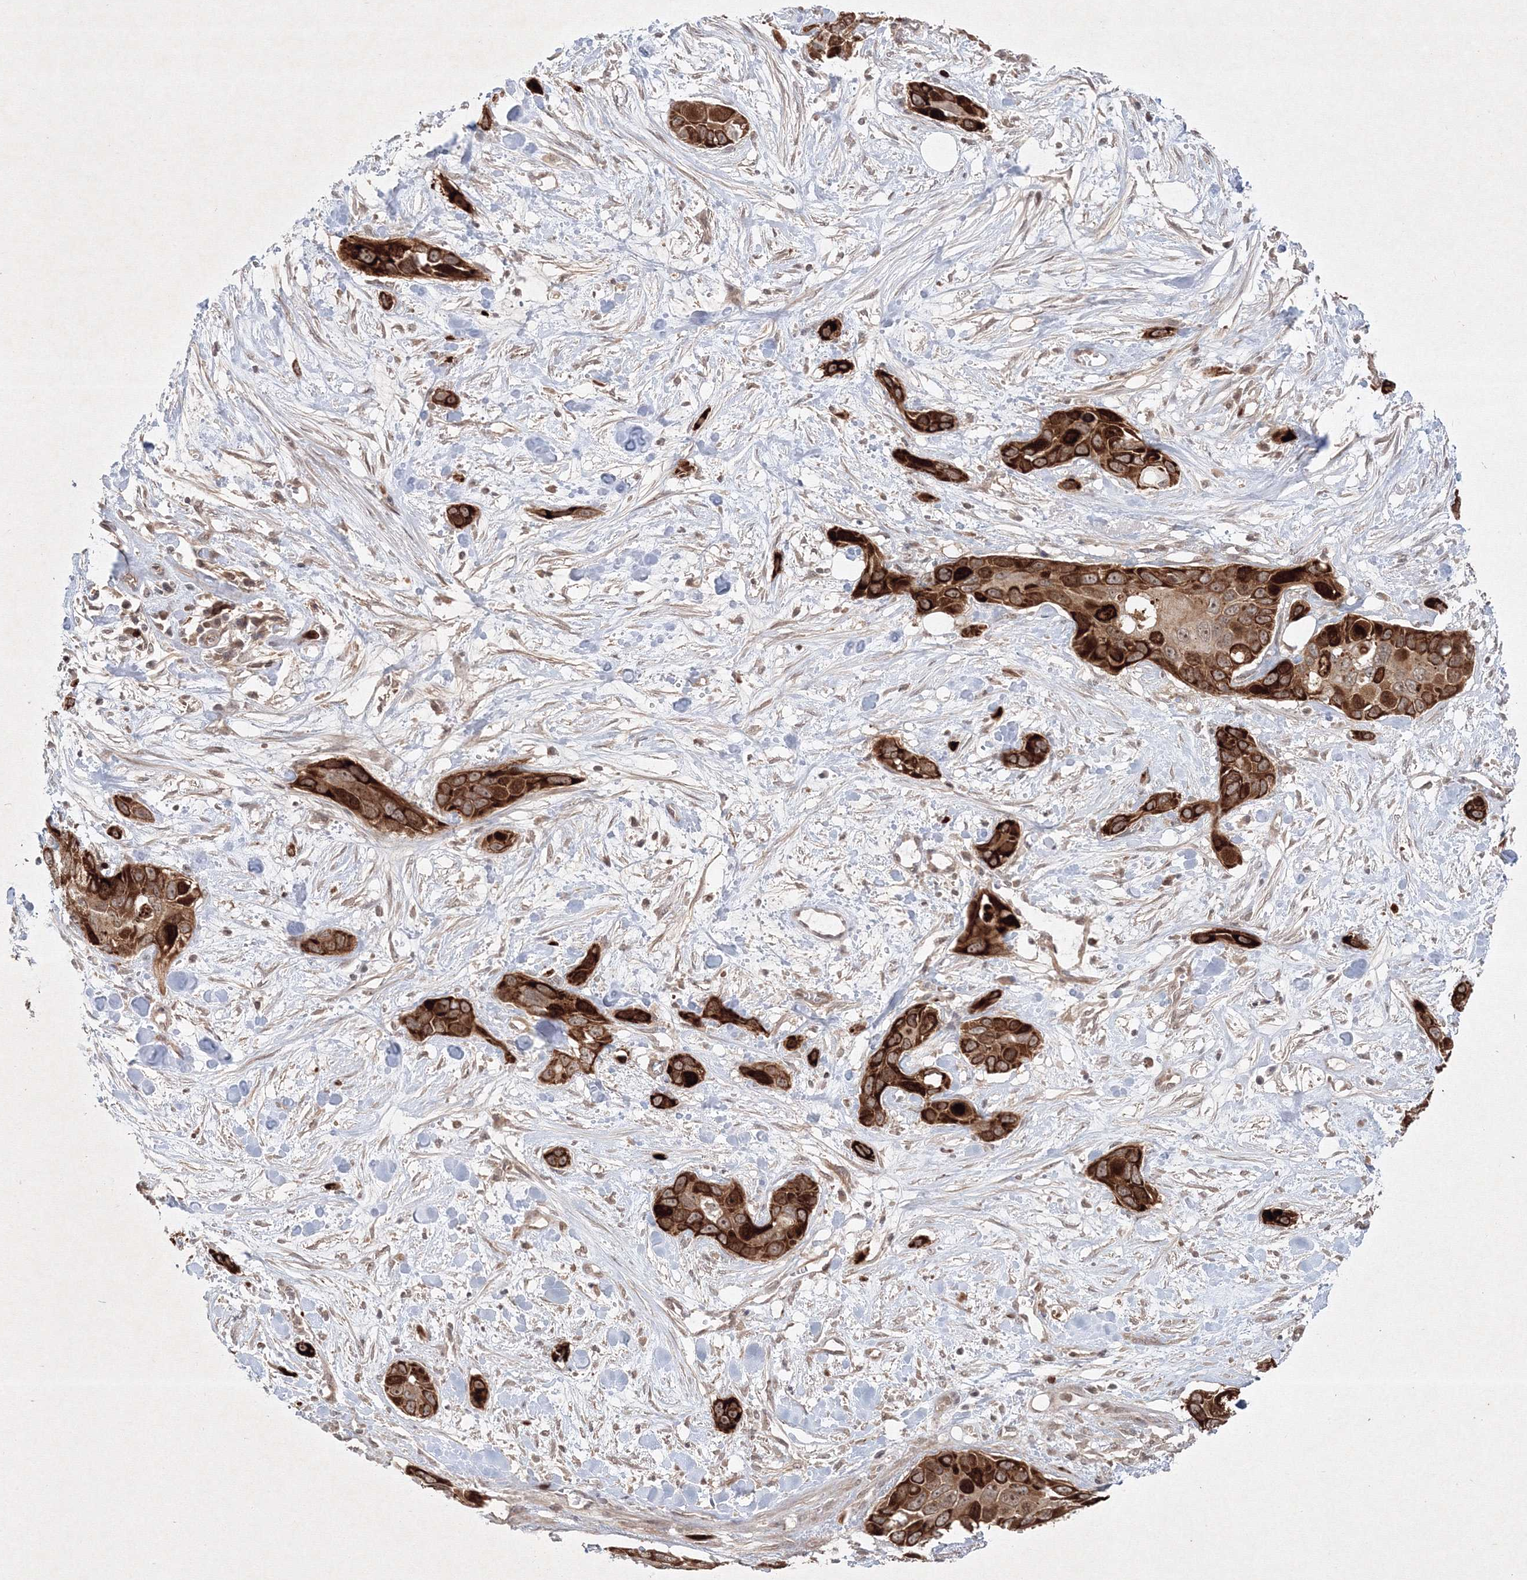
{"staining": {"intensity": "strong", "quantity": ">75%", "location": "cytoplasmic/membranous"}, "tissue": "pancreatic cancer", "cell_type": "Tumor cells", "image_type": "cancer", "snomed": [{"axis": "morphology", "description": "Adenocarcinoma, NOS"}, {"axis": "topography", "description": "Pancreas"}], "caption": "The histopathology image demonstrates staining of pancreatic cancer (adenocarcinoma), revealing strong cytoplasmic/membranous protein staining (brown color) within tumor cells.", "gene": "KIF20A", "patient": {"sex": "female", "age": 60}}